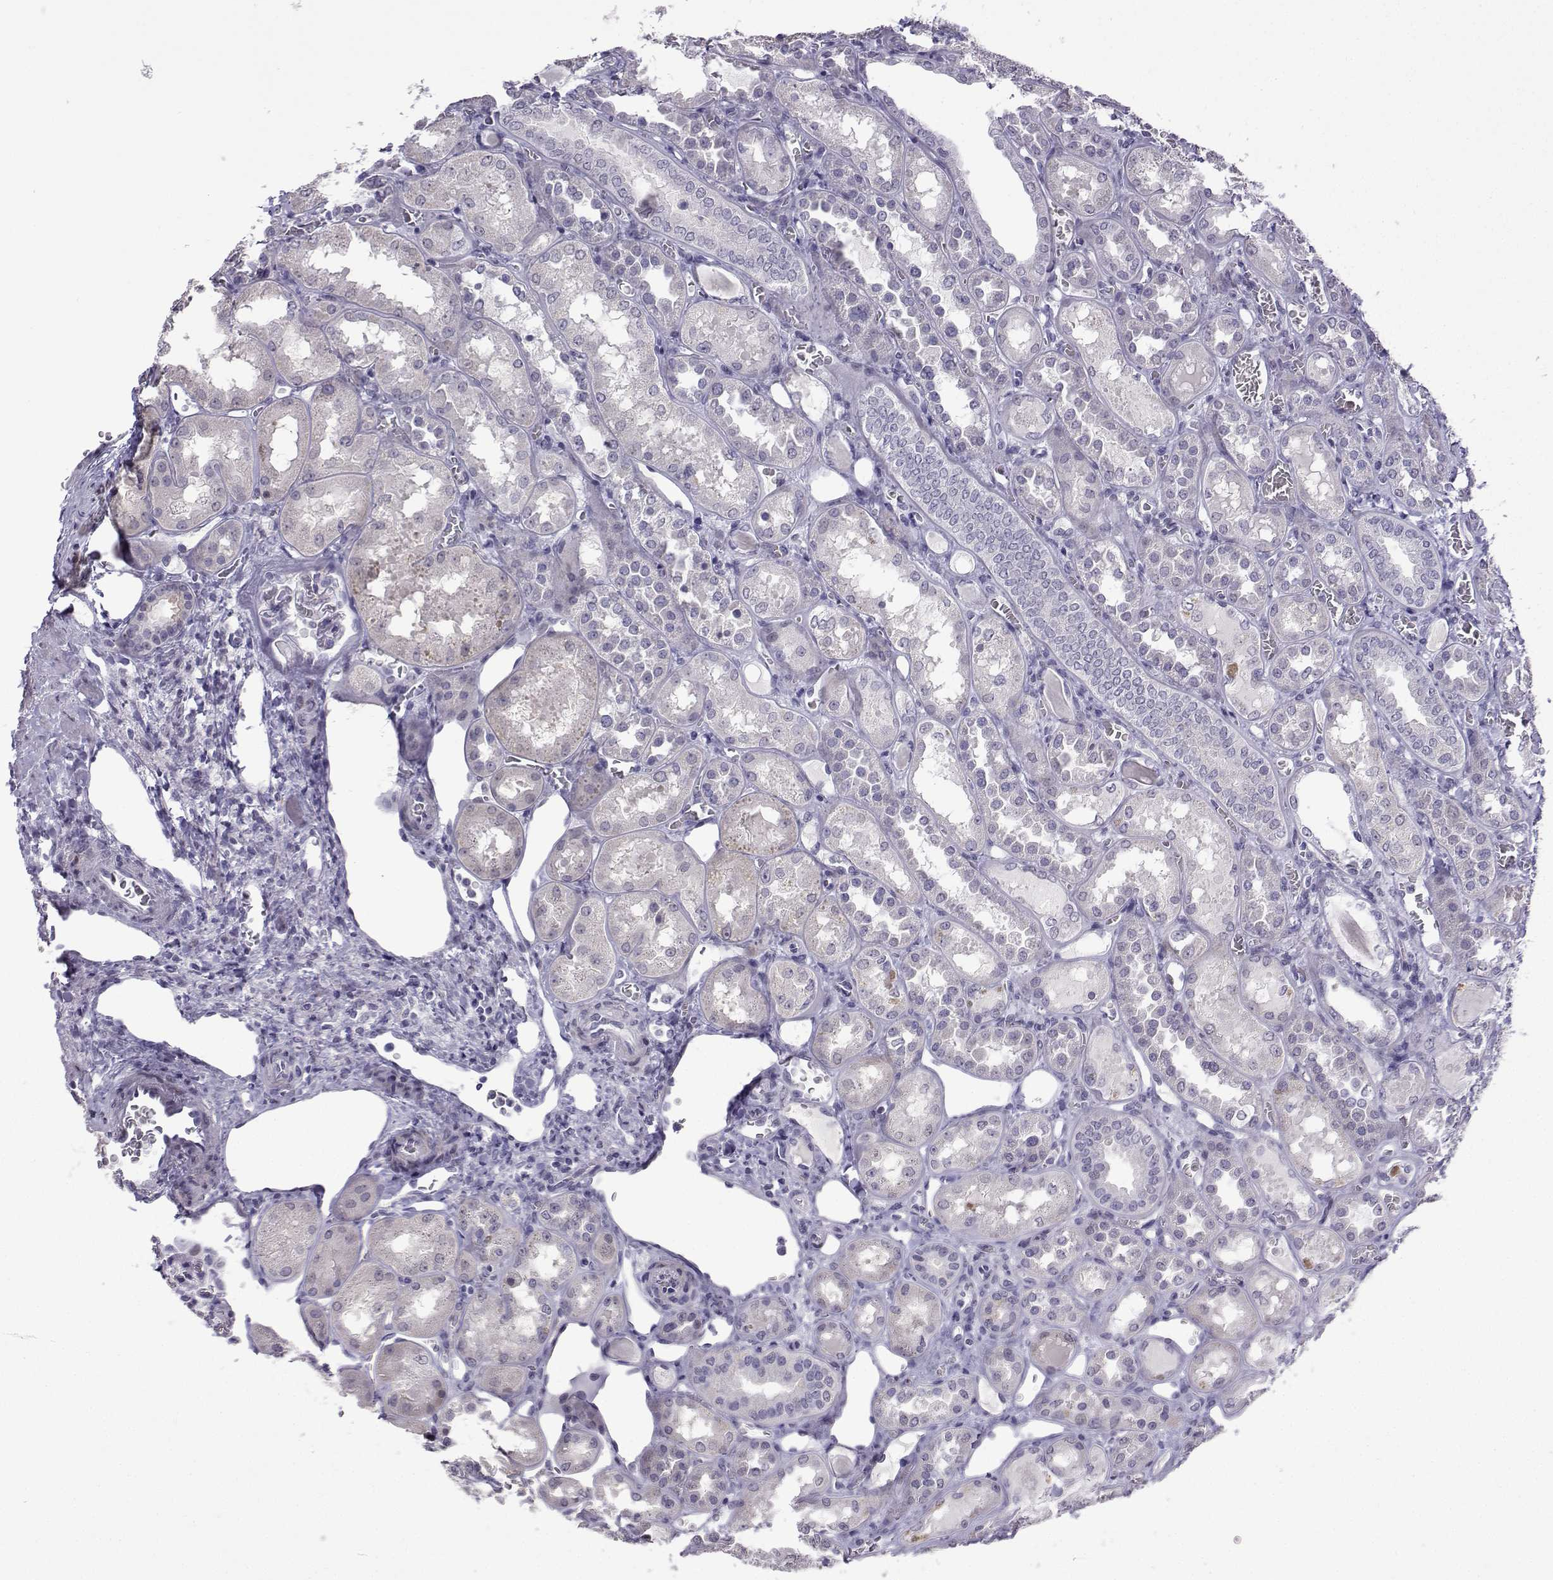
{"staining": {"intensity": "negative", "quantity": "none", "location": "none"}, "tissue": "kidney", "cell_type": "Cells in glomeruli", "image_type": "normal", "snomed": [{"axis": "morphology", "description": "Normal tissue, NOS"}, {"axis": "topography", "description": "Kidney"}], "caption": "Protein analysis of benign kidney shows no significant positivity in cells in glomeruli. The staining was performed using DAB to visualize the protein expression in brown, while the nuclei were stained in blue with hematoxylin (Magnification: 20x).", "gene": "CFAP70", "patient": {"sex": "male", "age": 73}}